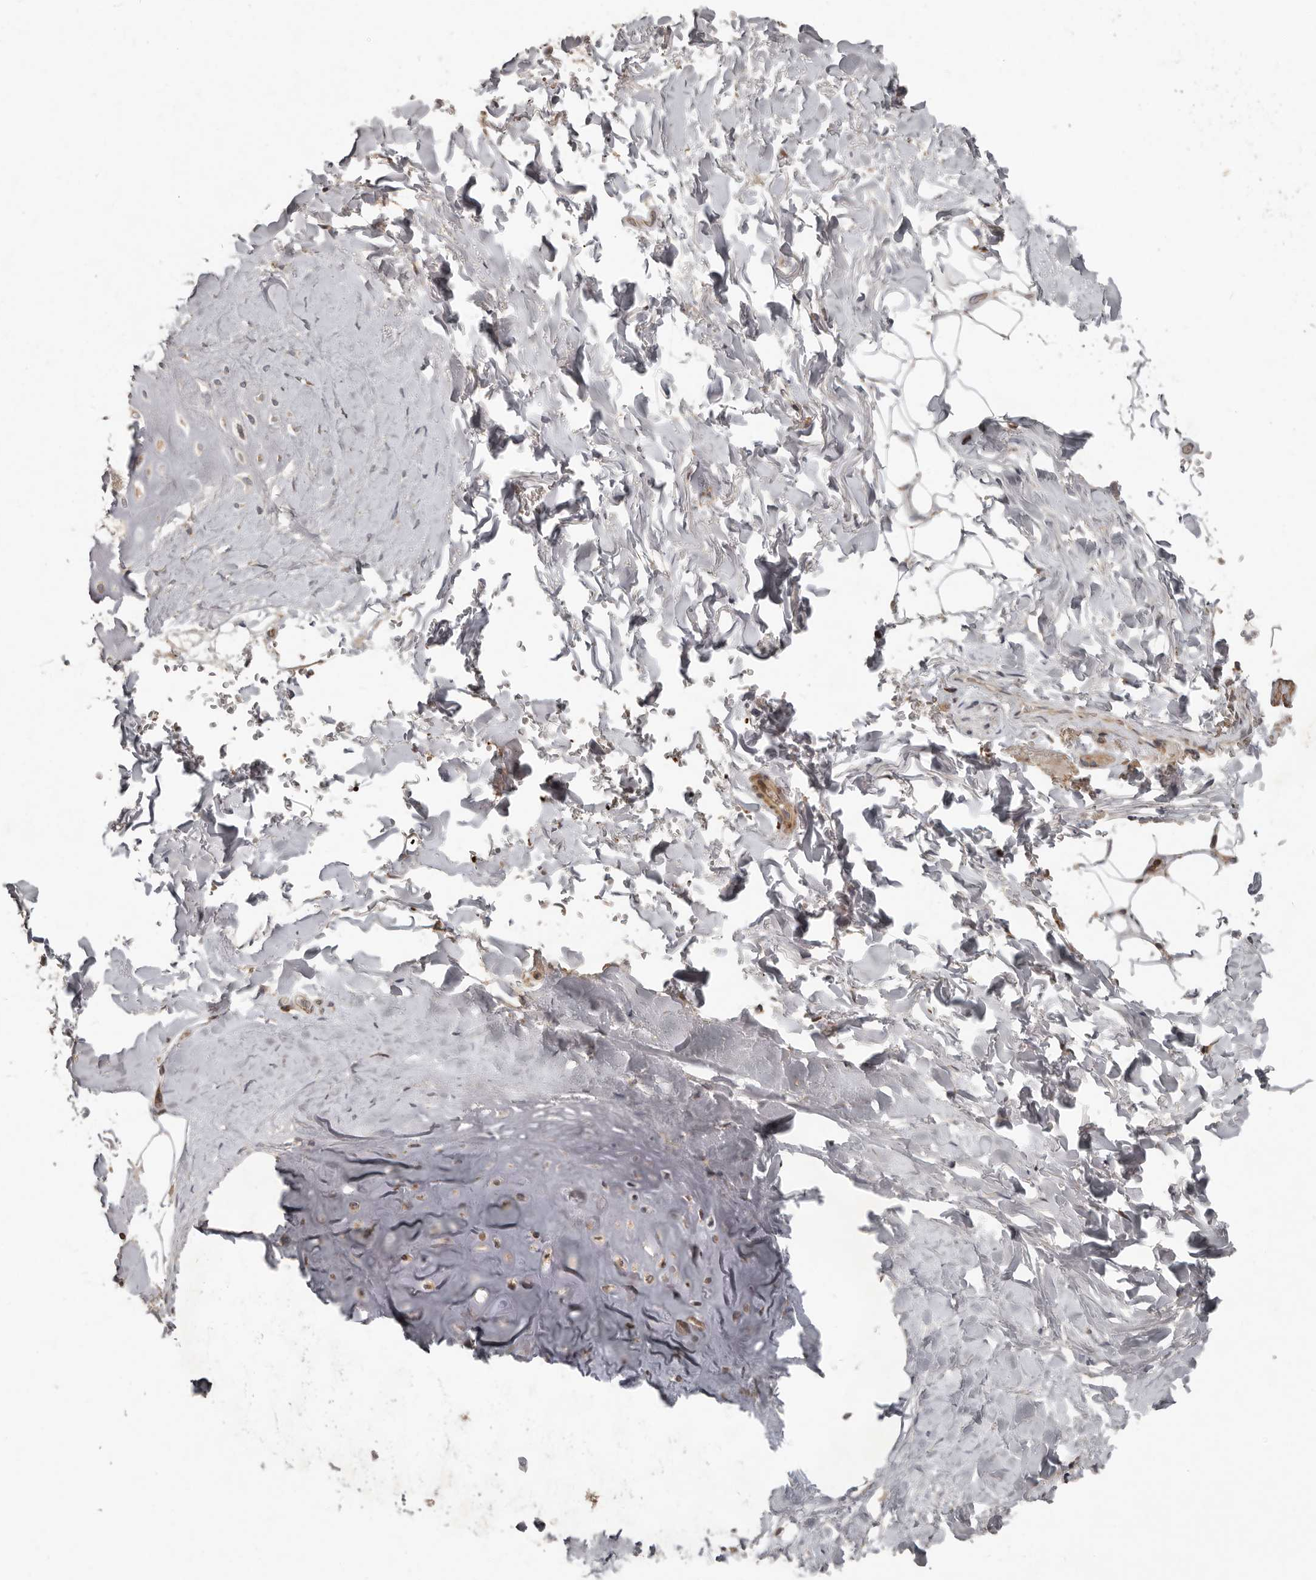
{"staining": {"intensity": "moderate", "quantity": "<25%", "location": "cytoplasmic/membranous"}, "tissue": "adipose tissue", "cell_type": "Adipocytes", "image_type": "normal", "snomed": [{"axis": "morphology", "description": "Normal tissue, NOS"}, {"axis": "topography", "description": "Cartilage tissue"}], "caption": "IHC of benign human adipose tissue displays low levels of moderate cytoplasmic/membranous positivity in about <25% of adipocytes.", "gene": "FBXO31", "patient": {"sex": "female", "age": 63}}